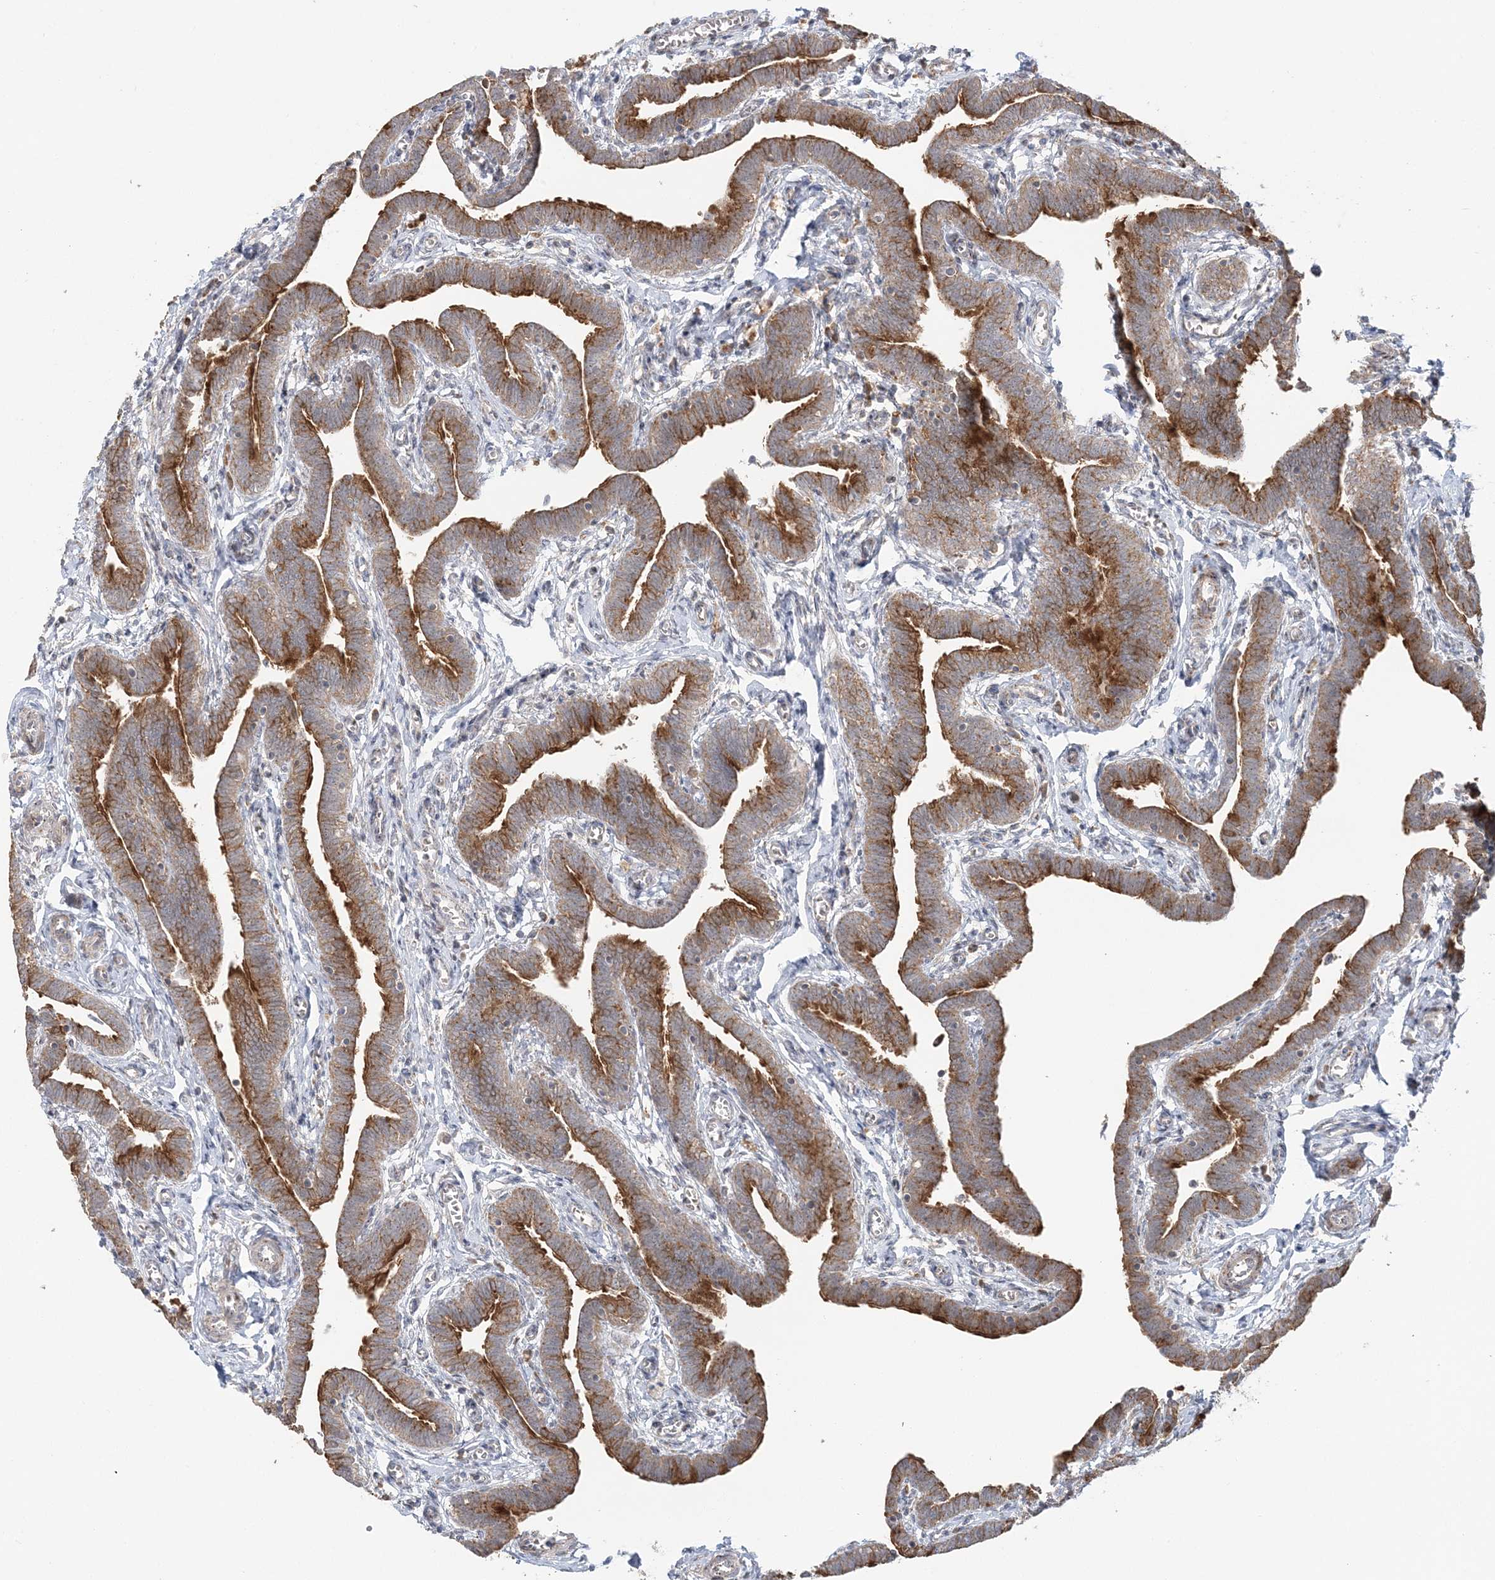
{"staining": {"intensity": "strong", "quantity": ">75%", "location": "cytoplasmic/membranous"}, "tissue": "fallopian tube", "cell_type": "Glandular cells", "image_type": "normal", "snomed": [{"axis": "morphology", "description": "Normal tissue, NOS"}, {"axis": "topography", "description": "Fallopian tube"}], "caption": "Protein expression analysis of benign fallopian tube demonstrates strong cytoplasmic/membranous staining in approximately >75% of glandular cells. The staining was performed using DAB, with brown indicating positive protein expression. Nuclei are stained blue with hematoxylin.", "gene": "ABCC3", "patient": {"sex": "female", "age": 36}}